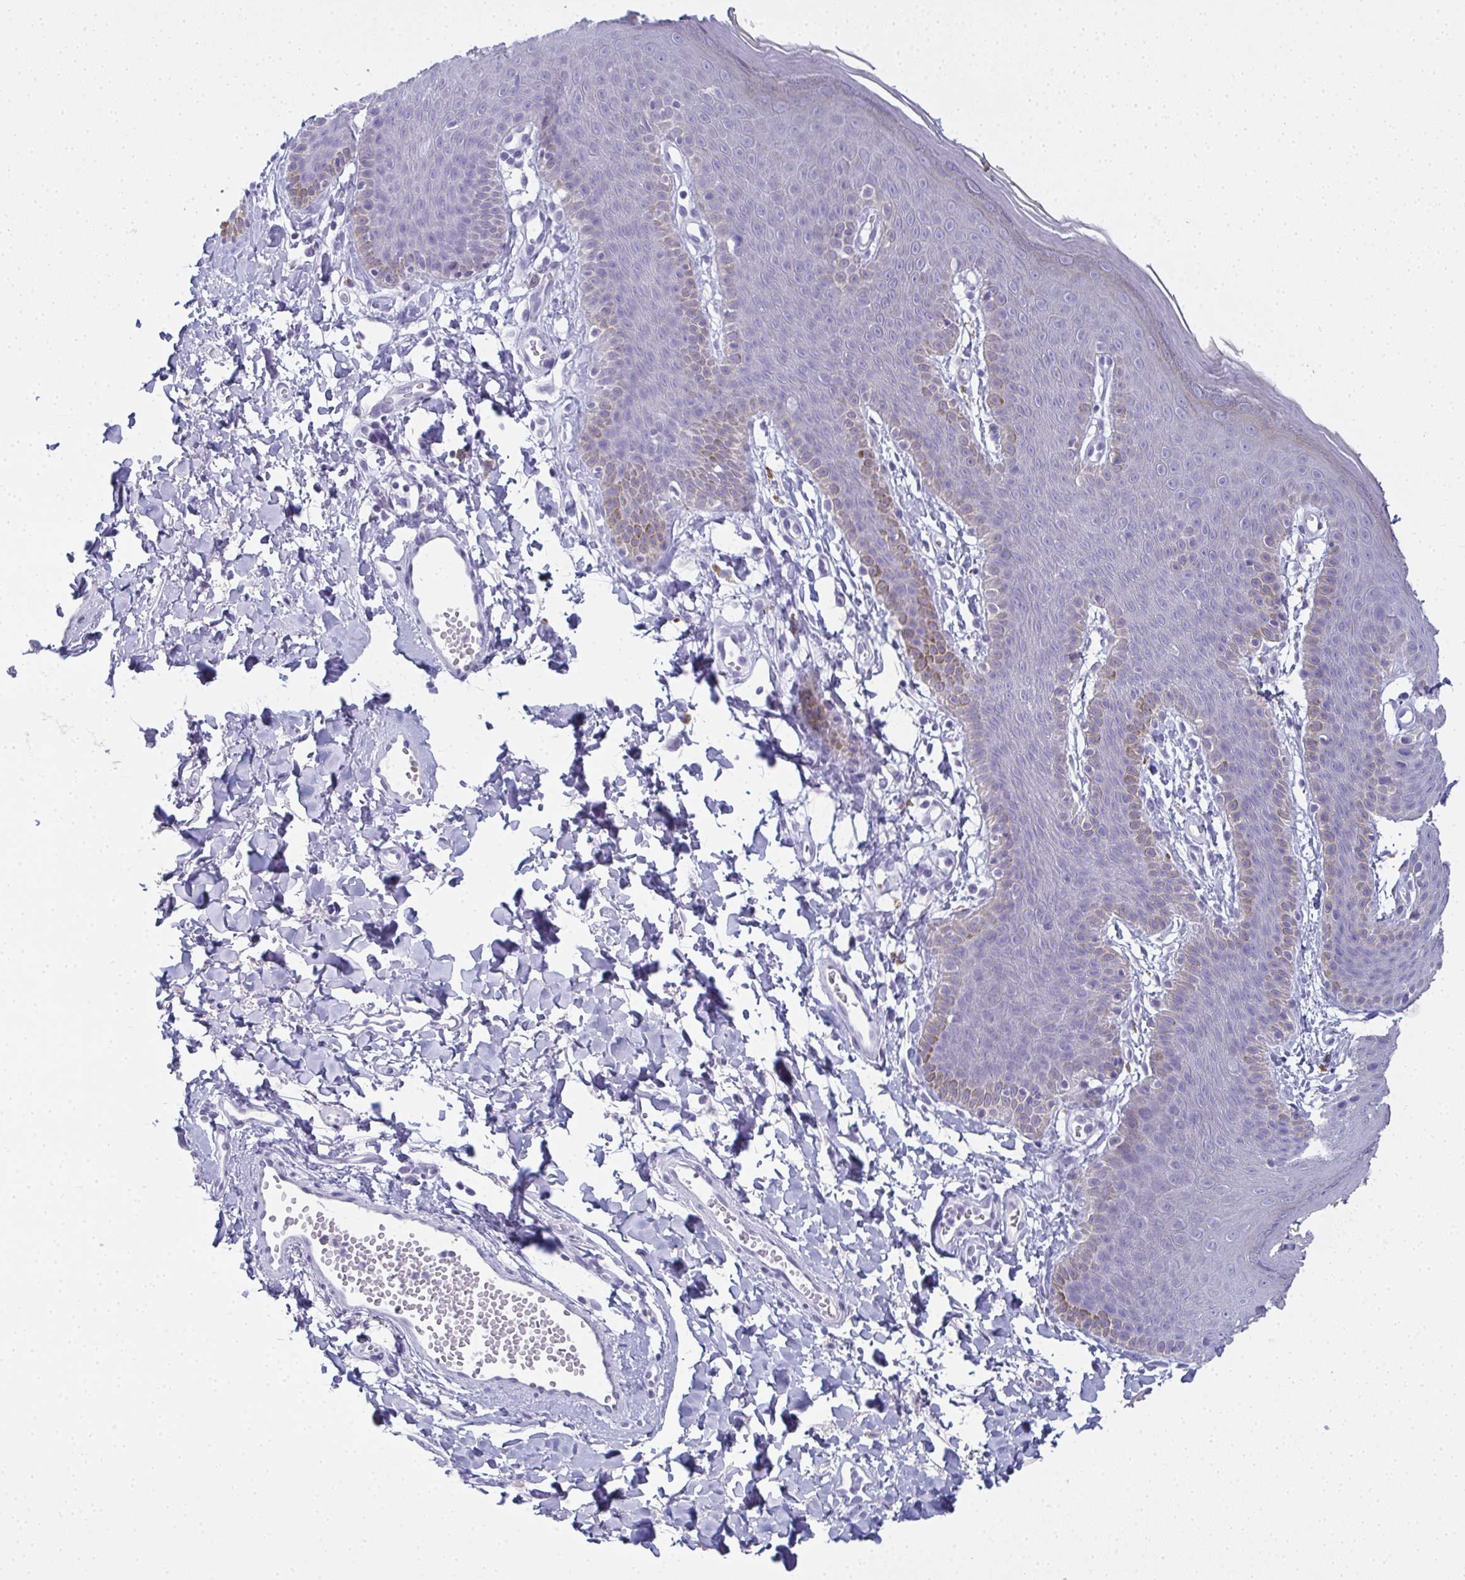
{"staining": {"intensity": "negative", "quantity": "none", "location": "none"}, "tissue": "skin", "cell_type": "Epidermal cells", "image_type": "normal", "snomed": [{"axis": "morphology", "description": "Normal tissue, NOS"}, {"axis": "topography", "description": "Anal"}], "caption": "Immunohistochemistry micrograph of normal skin: human skin stained with DAB (3,3'-diaminobenzidine) shows no significant protein staining in epidermal cells.", "gene": "SLC36A2", "patient": {"sex": "male", "age": 53}}